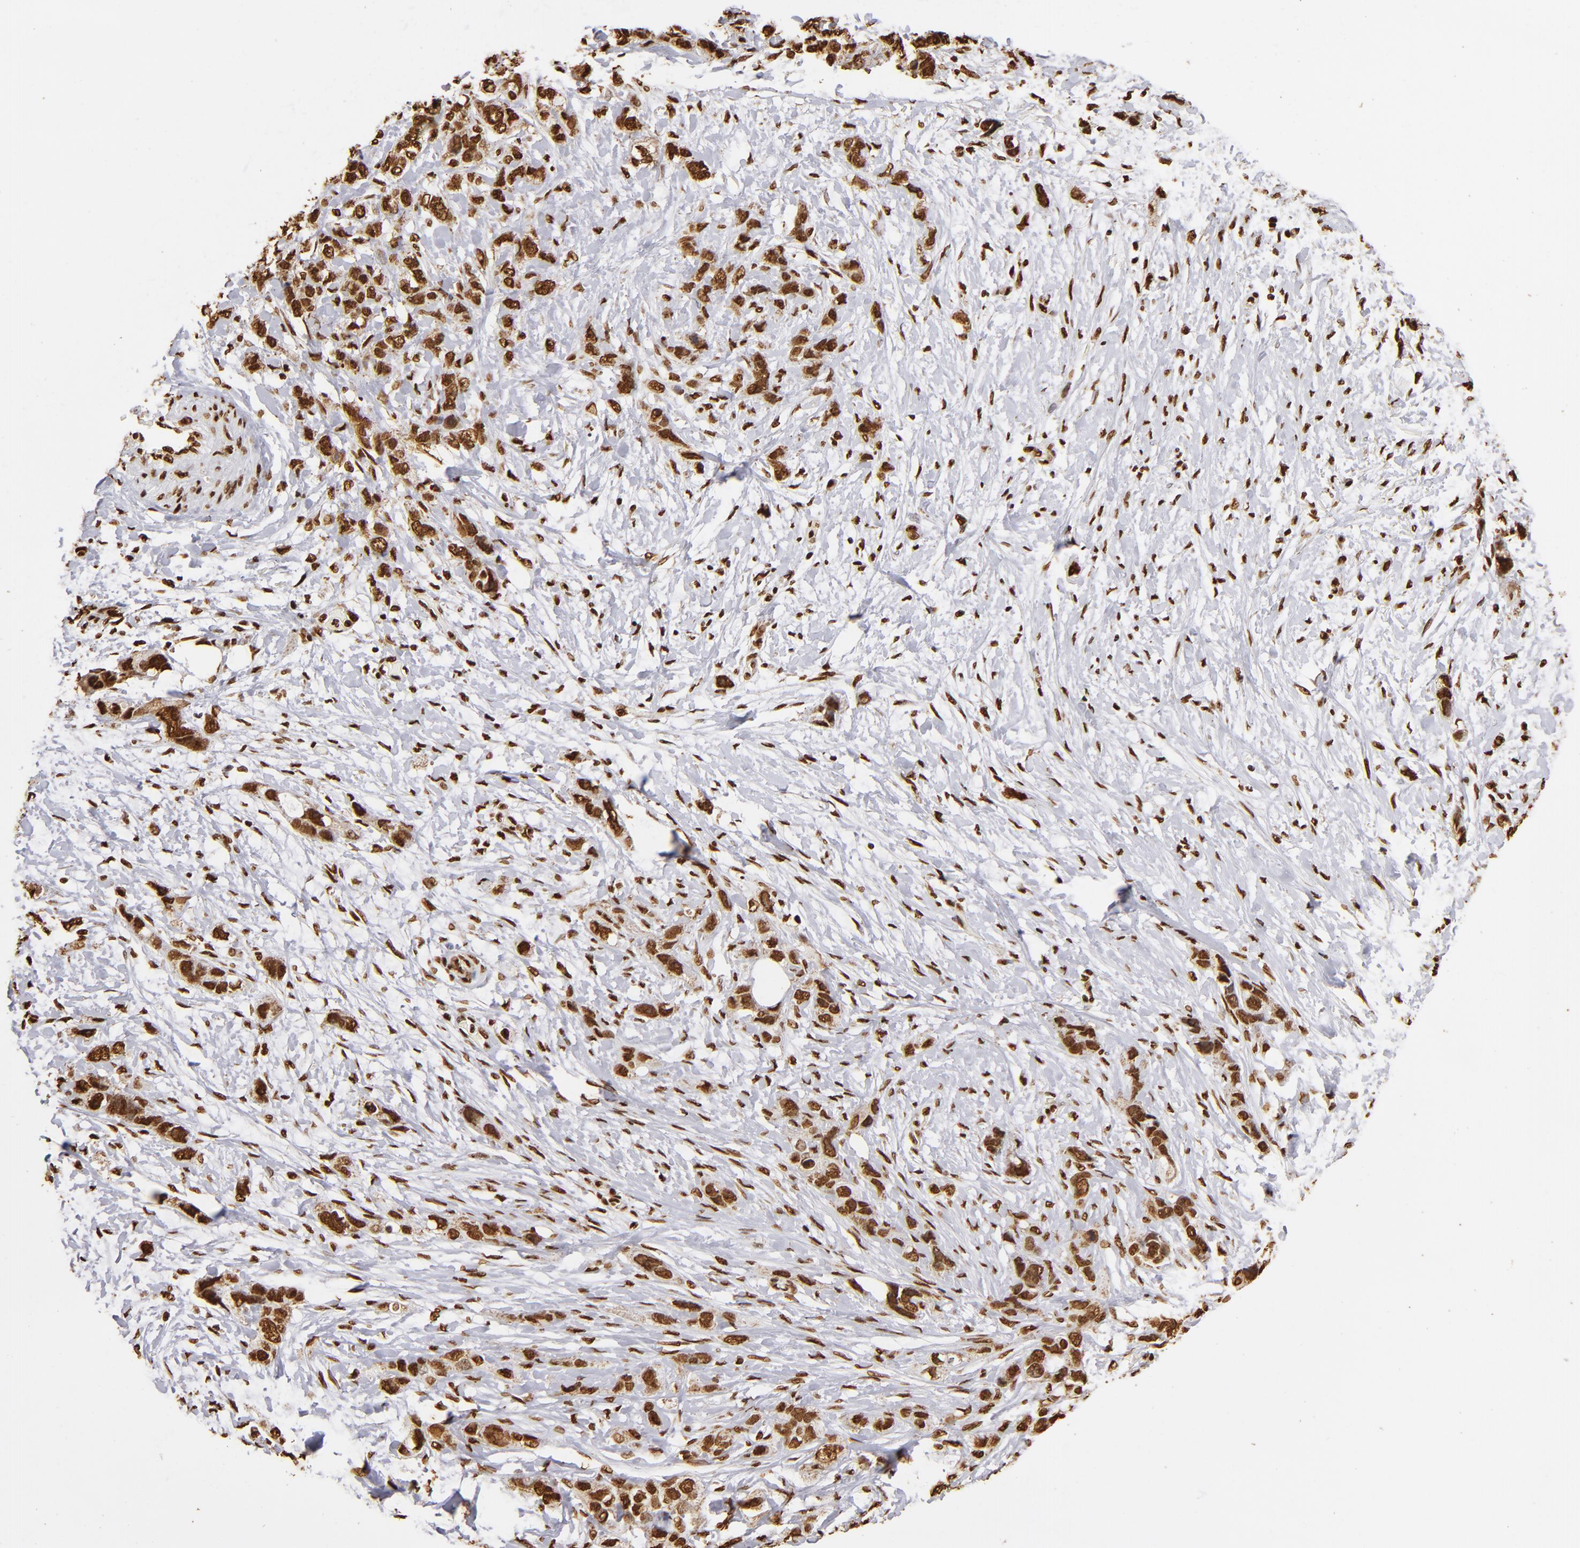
{"staining": {"intensity": "strong", "quantity": ">75%", "location": "nuclear"}, "tissue": "stomach cancer", "cell_type": "Tumor cells", "image_type": "cancer", "snomed": [{"axis": "morphology", "description": "Adenocarcinoma, NOS"}, {"axis": "topography", "description": "Stomach, upper"}], "caption": "High-power microscopy captured an IHC micrograph of stomach cancer (adenocarcinoma), revealing strong nuclear positivity in approximately >75% of tumor cells.", "gene": "ILF3", "patient": {"sex": "male", "age": 47}}